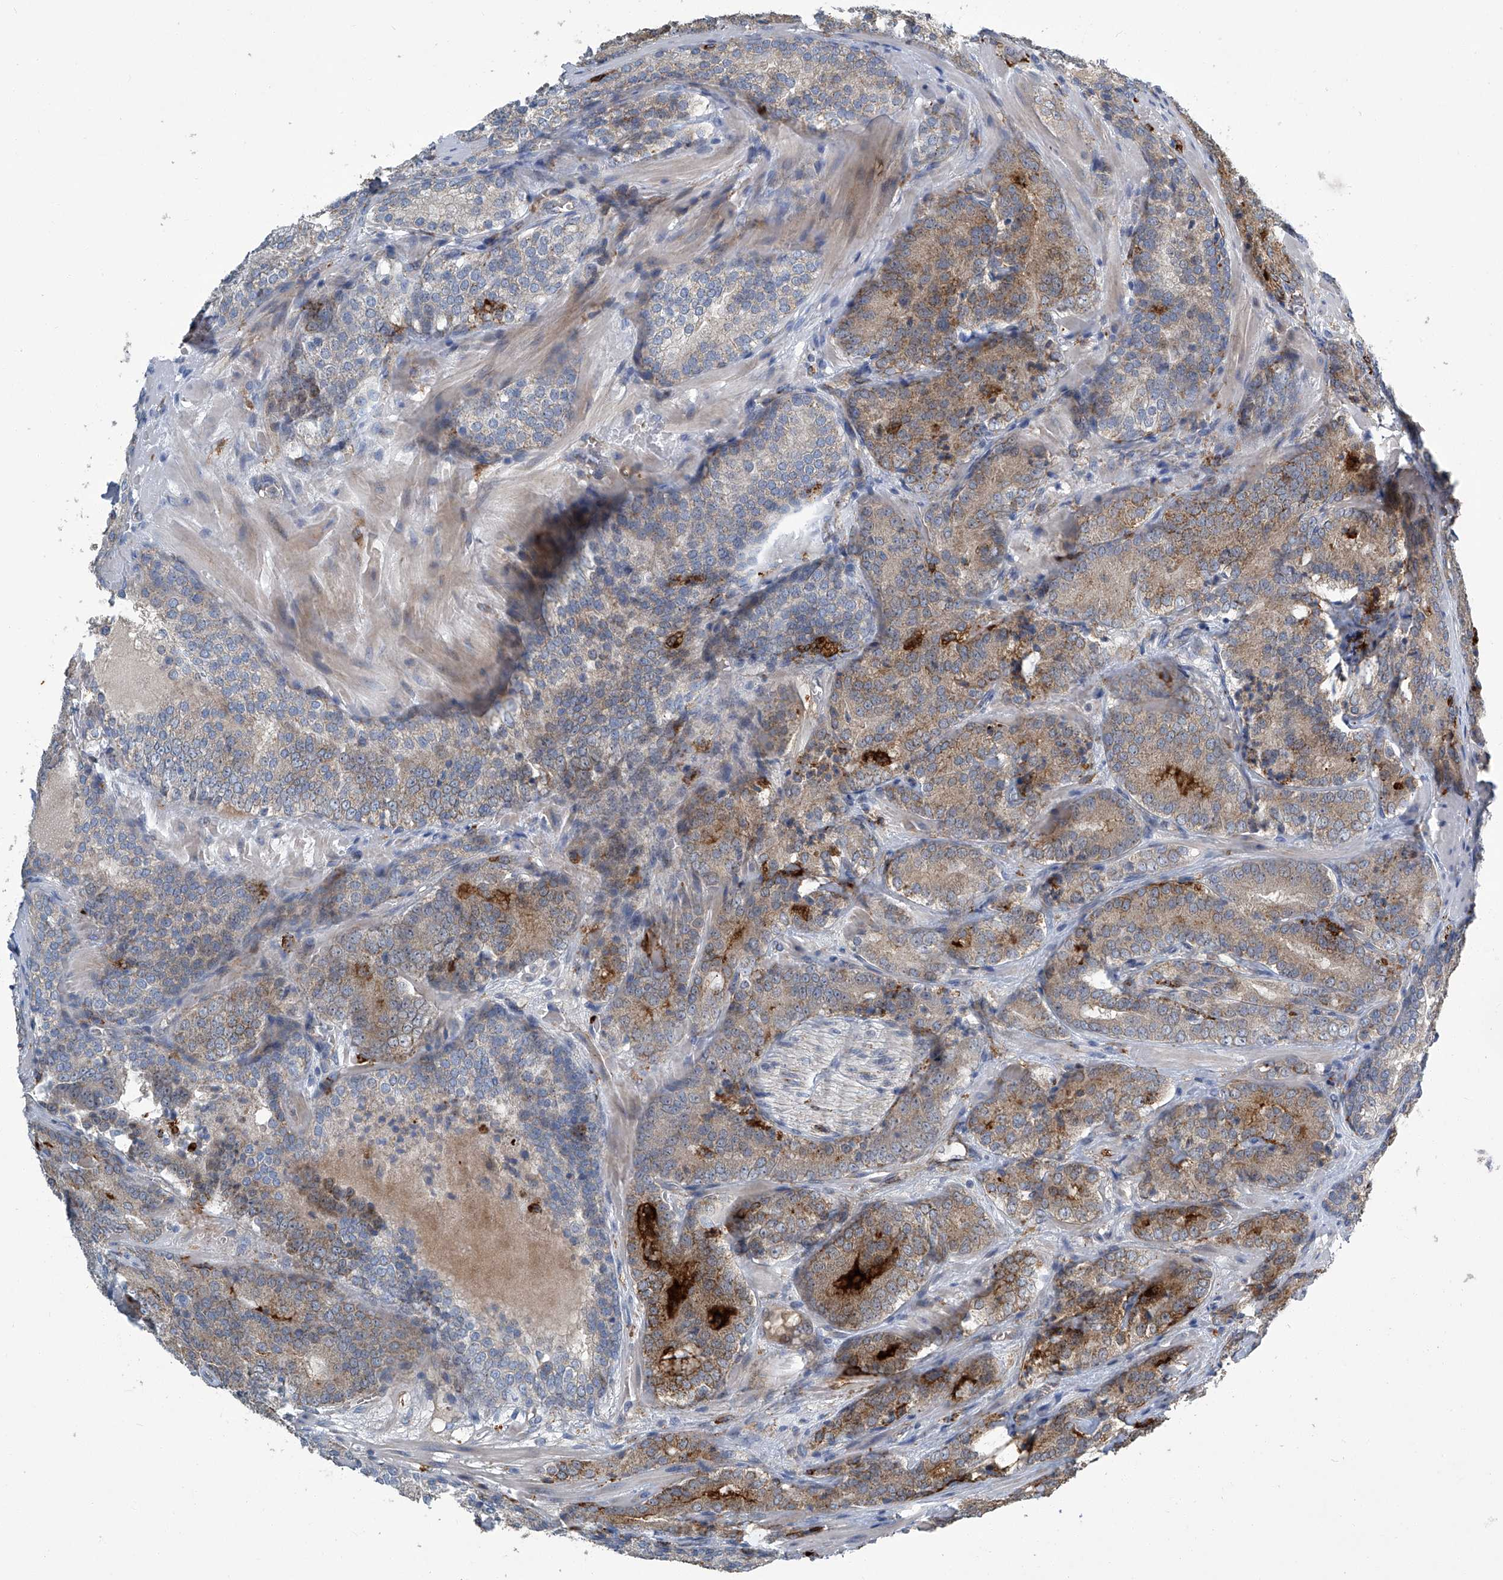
{"staining": {"intensity": "weak", "quantity": "<25%", "location": "cytoplasmic/membranous"}, "tissue": "prostate cancer", "cell_type": "Tumor cells", "image_type": "cancer", "snomed": [{"axis": "morphology", "description": "Adenocarcinoma, High grade"}, {"axis": "topography", "description": "Prostate"}], "caption": "There is no significant positivity in tumor cells of prostate cancer.", "gene": "FAM167A", "patient": {"sex": "male", "age": 57}}